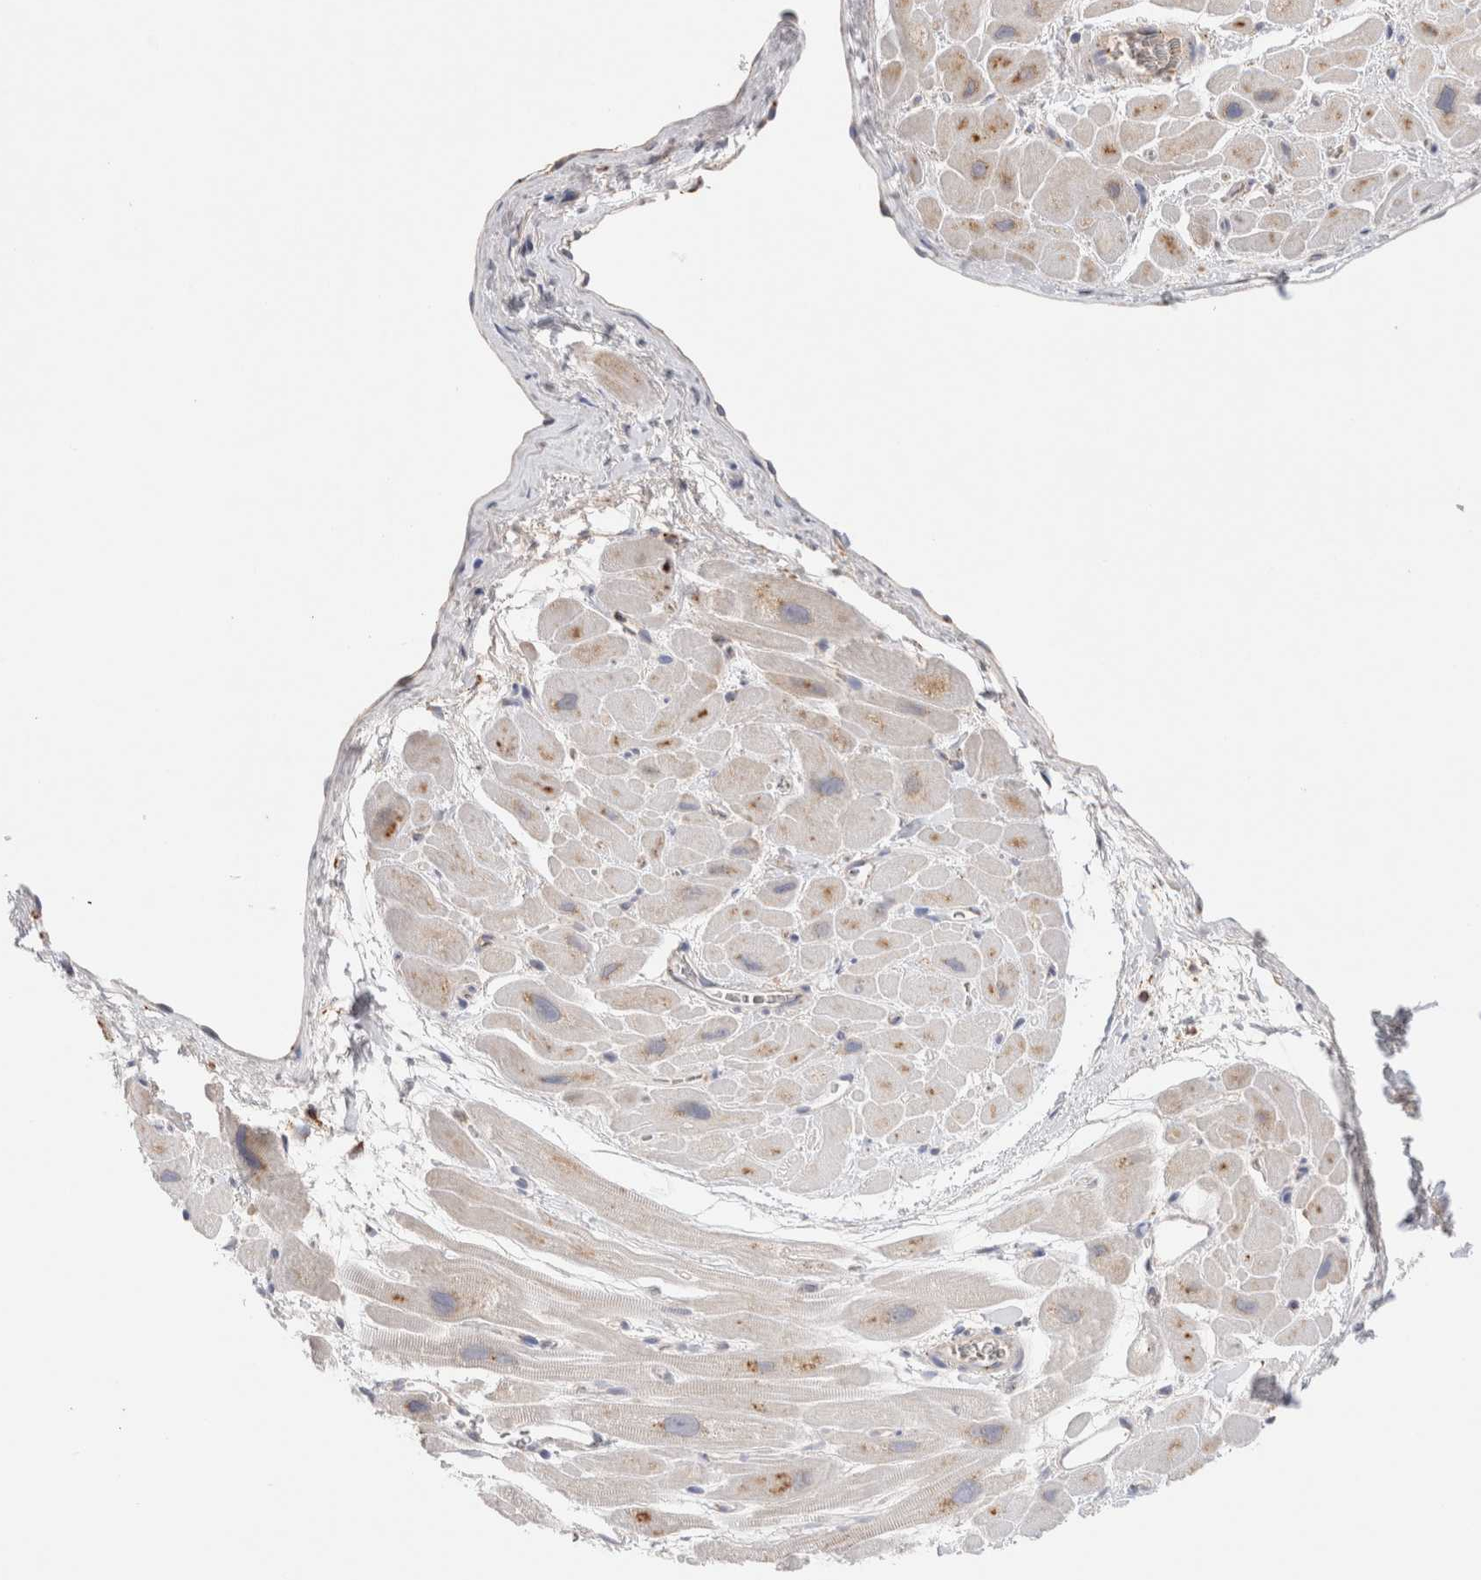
{"staining": {"intensity": "moderate", "quantity": "<25%", "location": "cytoplasmic/membranous"}, "tissue": "heart muscle", "cell_type": "Cardiomyocytes", "image_type": "normal", "snomed": [{"axis": "morphology", "description": "Normal tissue, NOS"}, {"axis": "topography", "description": "Heart"}], "caption": "DAB (3,3'-diaminobenzidine) immunohistochemical staining of benign heart muscle displays moderate cytoplasmic/membranous protein staining in about <25% of cardiomyocytes. The staining was performed using DAB (3,3'-diaminobenzidine) to visualize the protein expression in brown, while the nuclei were stained in blue with hematoxylin (Magnification: 20x).", "gene": "GNS", "patient": {"sex": "male", "age": 49}}